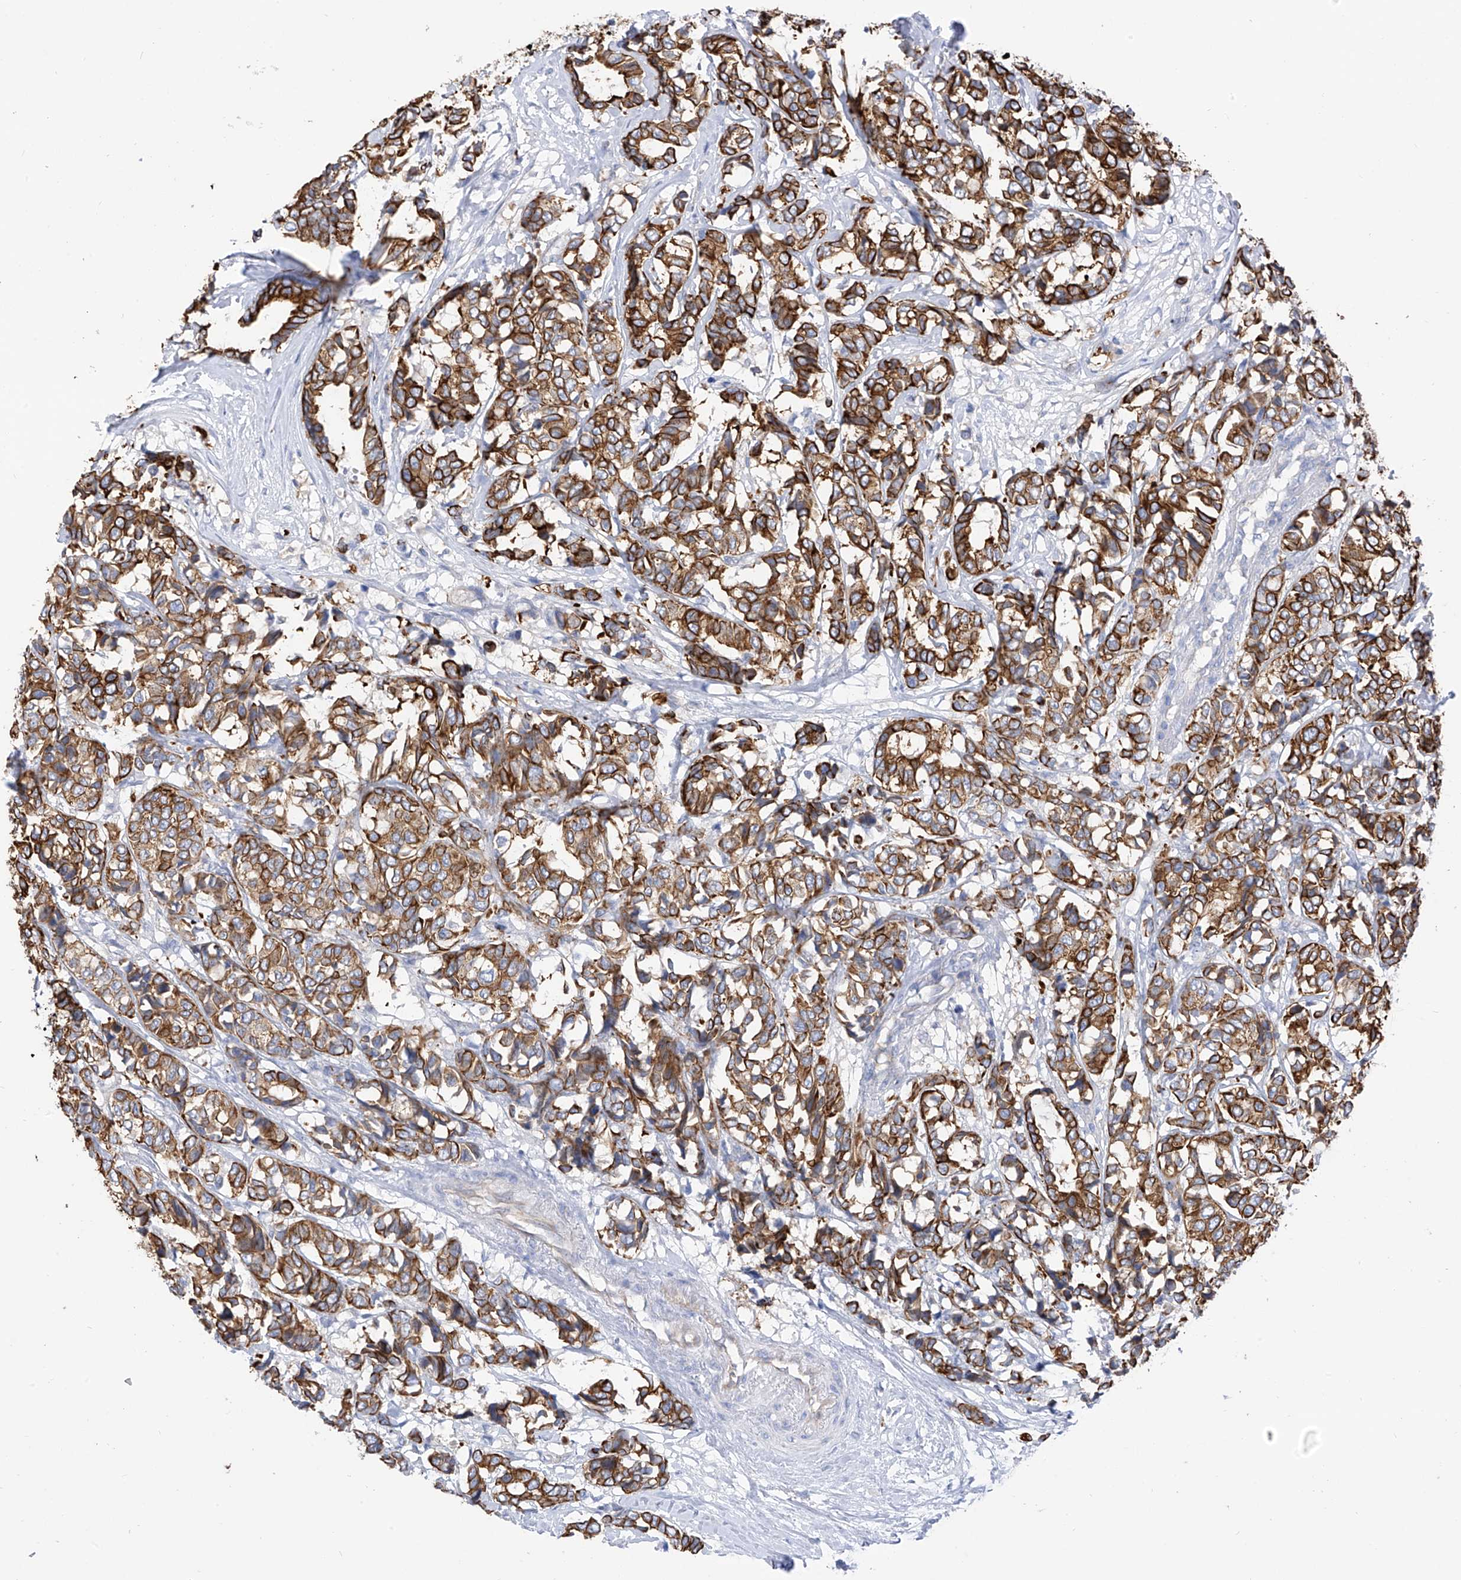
{"staining": {"intensity": "strong", "quantity": ">75%", "location": "cytoplasmic/membranous"}, "tissue": "breast cancer", "cell_type": "Tumor cells", "image_type": "cancer", "snomed": [{"axis": "morphology", "description": "Duct carcinoma"}, {"axis": "topography", "description": "Breast"}], "caption": "Immunohistochemical staining of human breast cancer (intraductal carcinoma) displays high levels of strong cytoplasmic/membranous positivity in about >75% of tumor cells.", "gene": "PIK3C2B", "patient": {"sex": "female", "age": 87}}